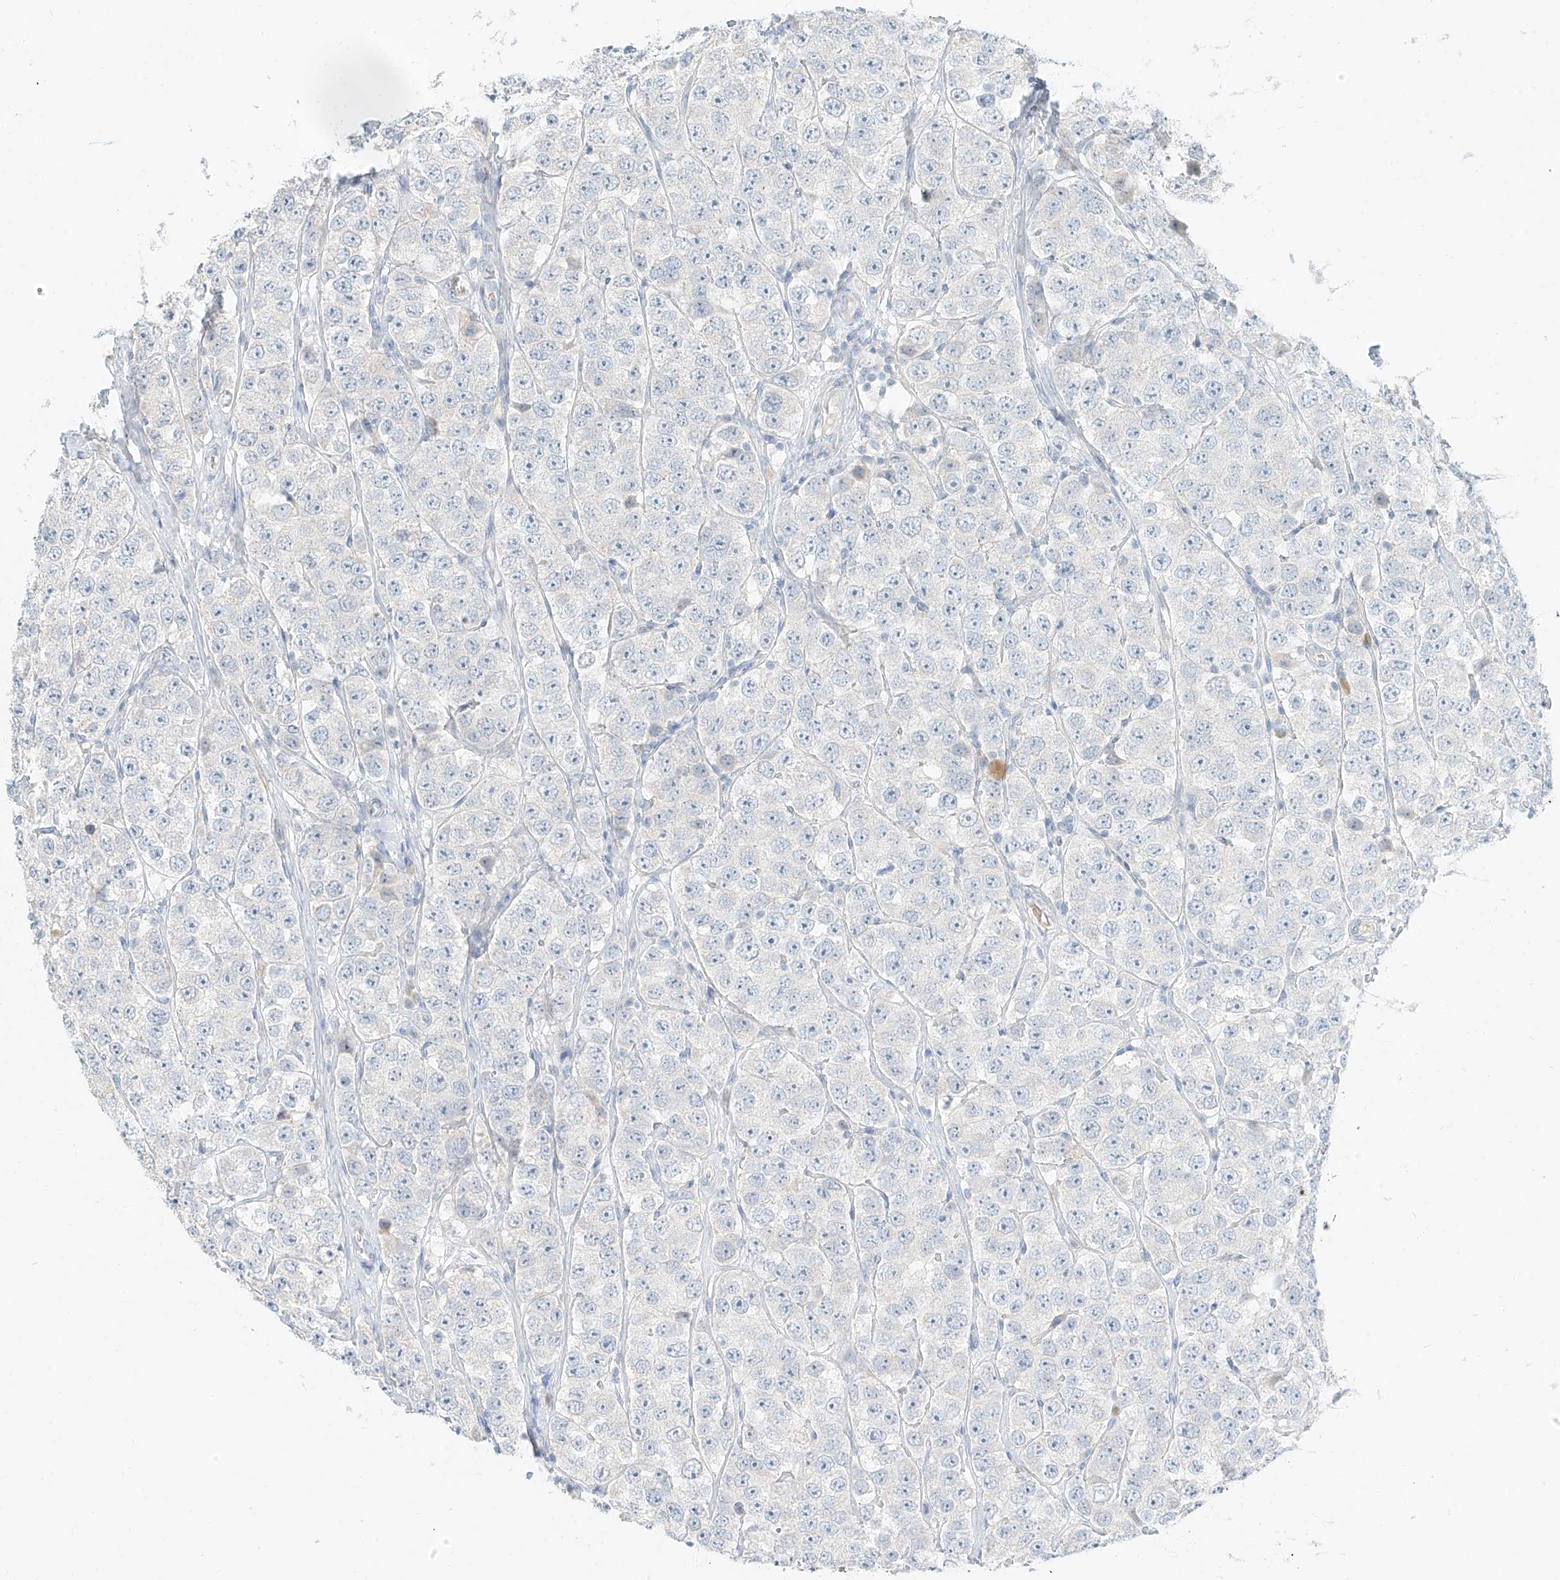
{"staining": {"intensity": "negative", "quantity": "none", "location": "none"}, "tissue": "testis cancer", "cell_type": "Tumor cells", "image_type": "cancer", "snomed": [{"axis": "morphology", "description": "Seminoma, NOS"}, {"axis": "topography", "description": "Testis"}], "caption": "The image reveals no staining of tumor cells in testis cancer (seminoma). (DAB immunohistochemistry (IHC), high magnification).", "gene": "PGC", "patient": {"sex": "male", "age": 28}}